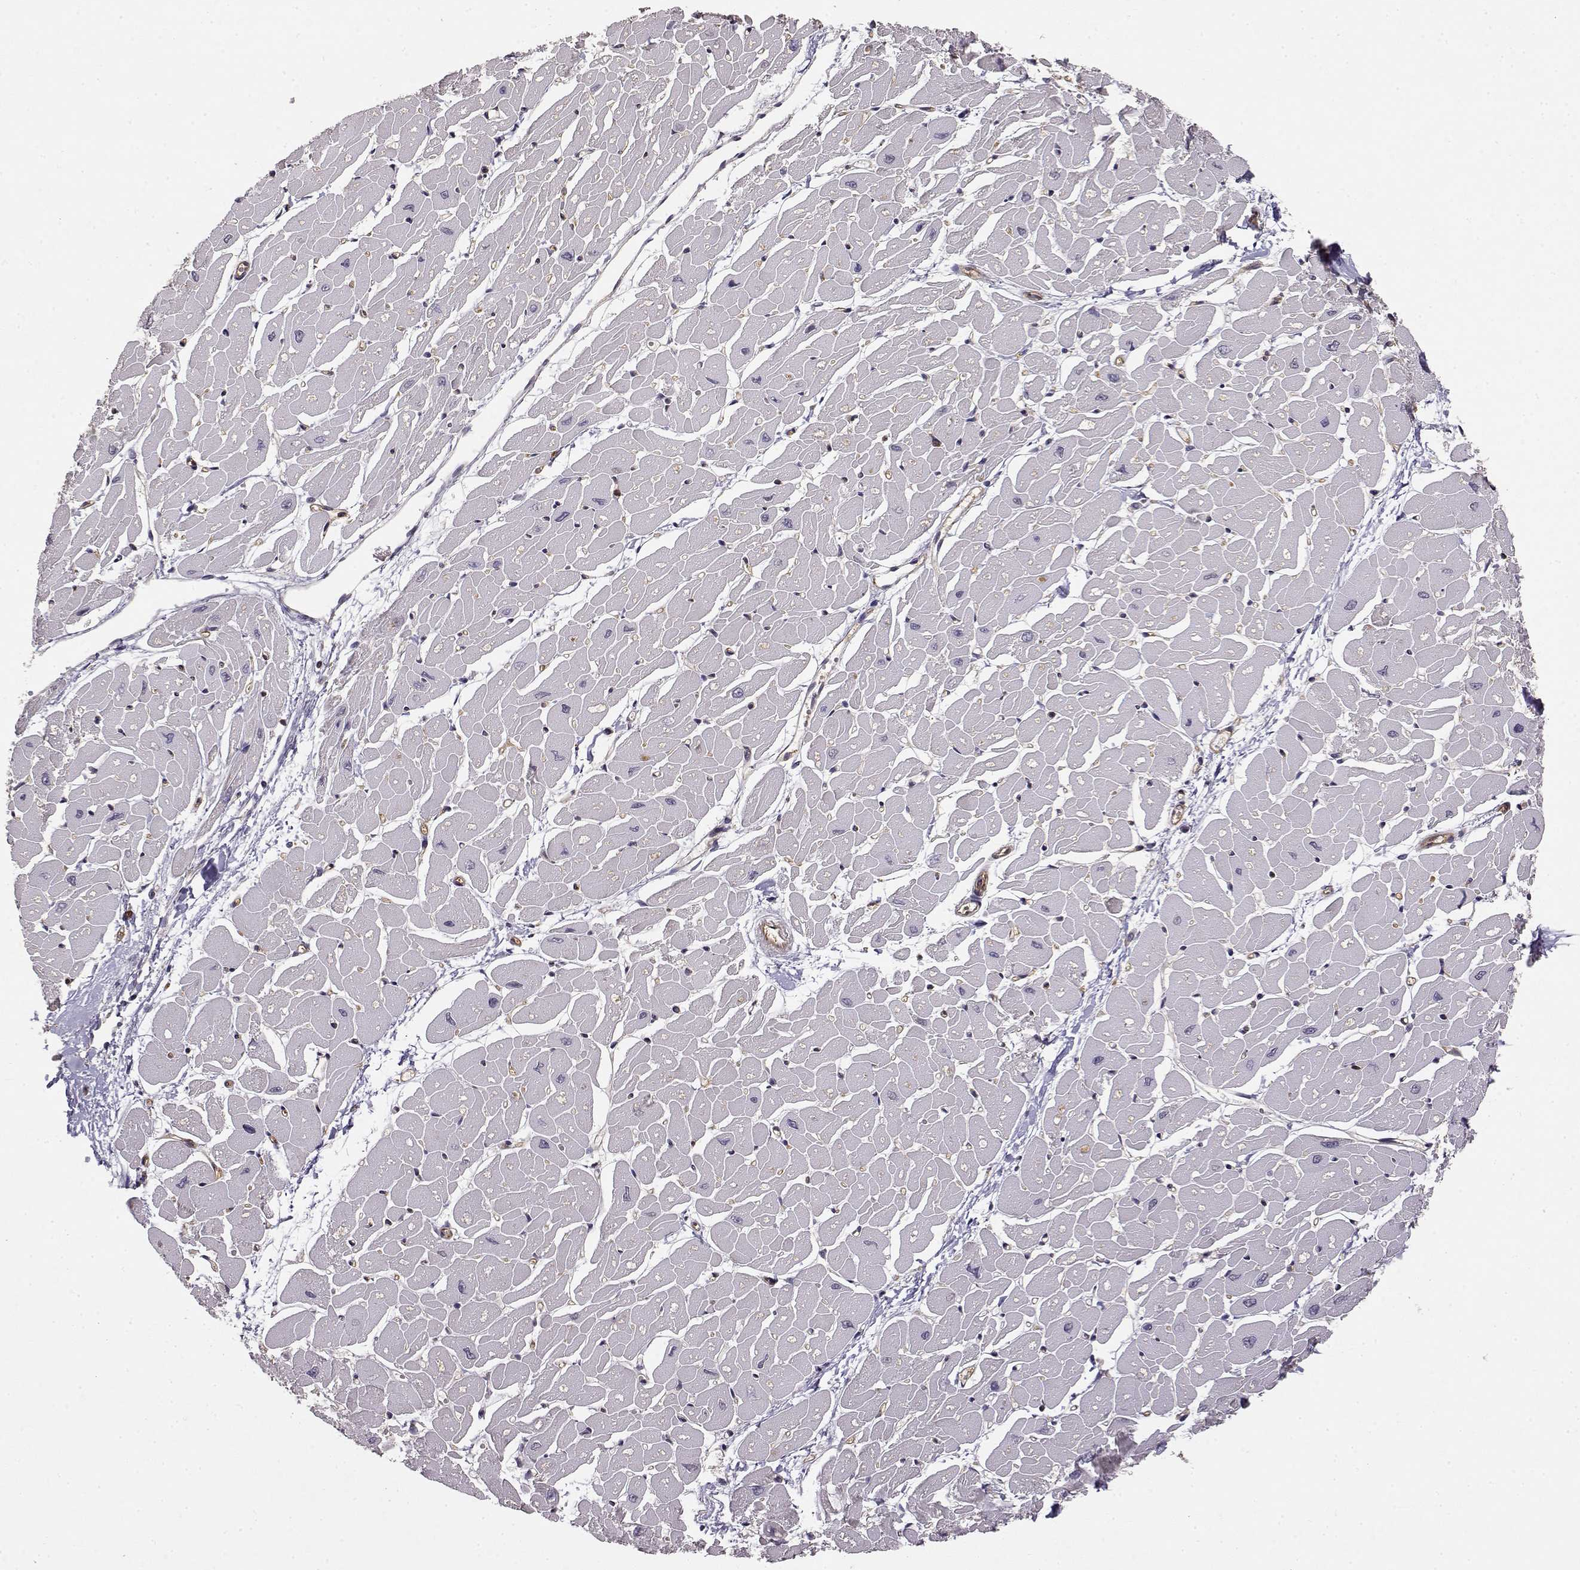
{"staining": {"intensity": "negative", "quantity": "none", "location": "none"}, "tissue": "heart muscle", "cell_type": "Cardiomyocytes", "image_type": "normal", "snomed": [{"axis": "morphology", "description": "Normal tissue, NOS"}, {"axis": "topography", "description": "Heart"}], "caption": "Immunohistochemistry photomicrograph of normal human heart muscle stained for a protein (brown), which displays no positivity in cardiomyocytes.", "gene": "IFITM1", "patient": {"sex": "male", "age": 57}}